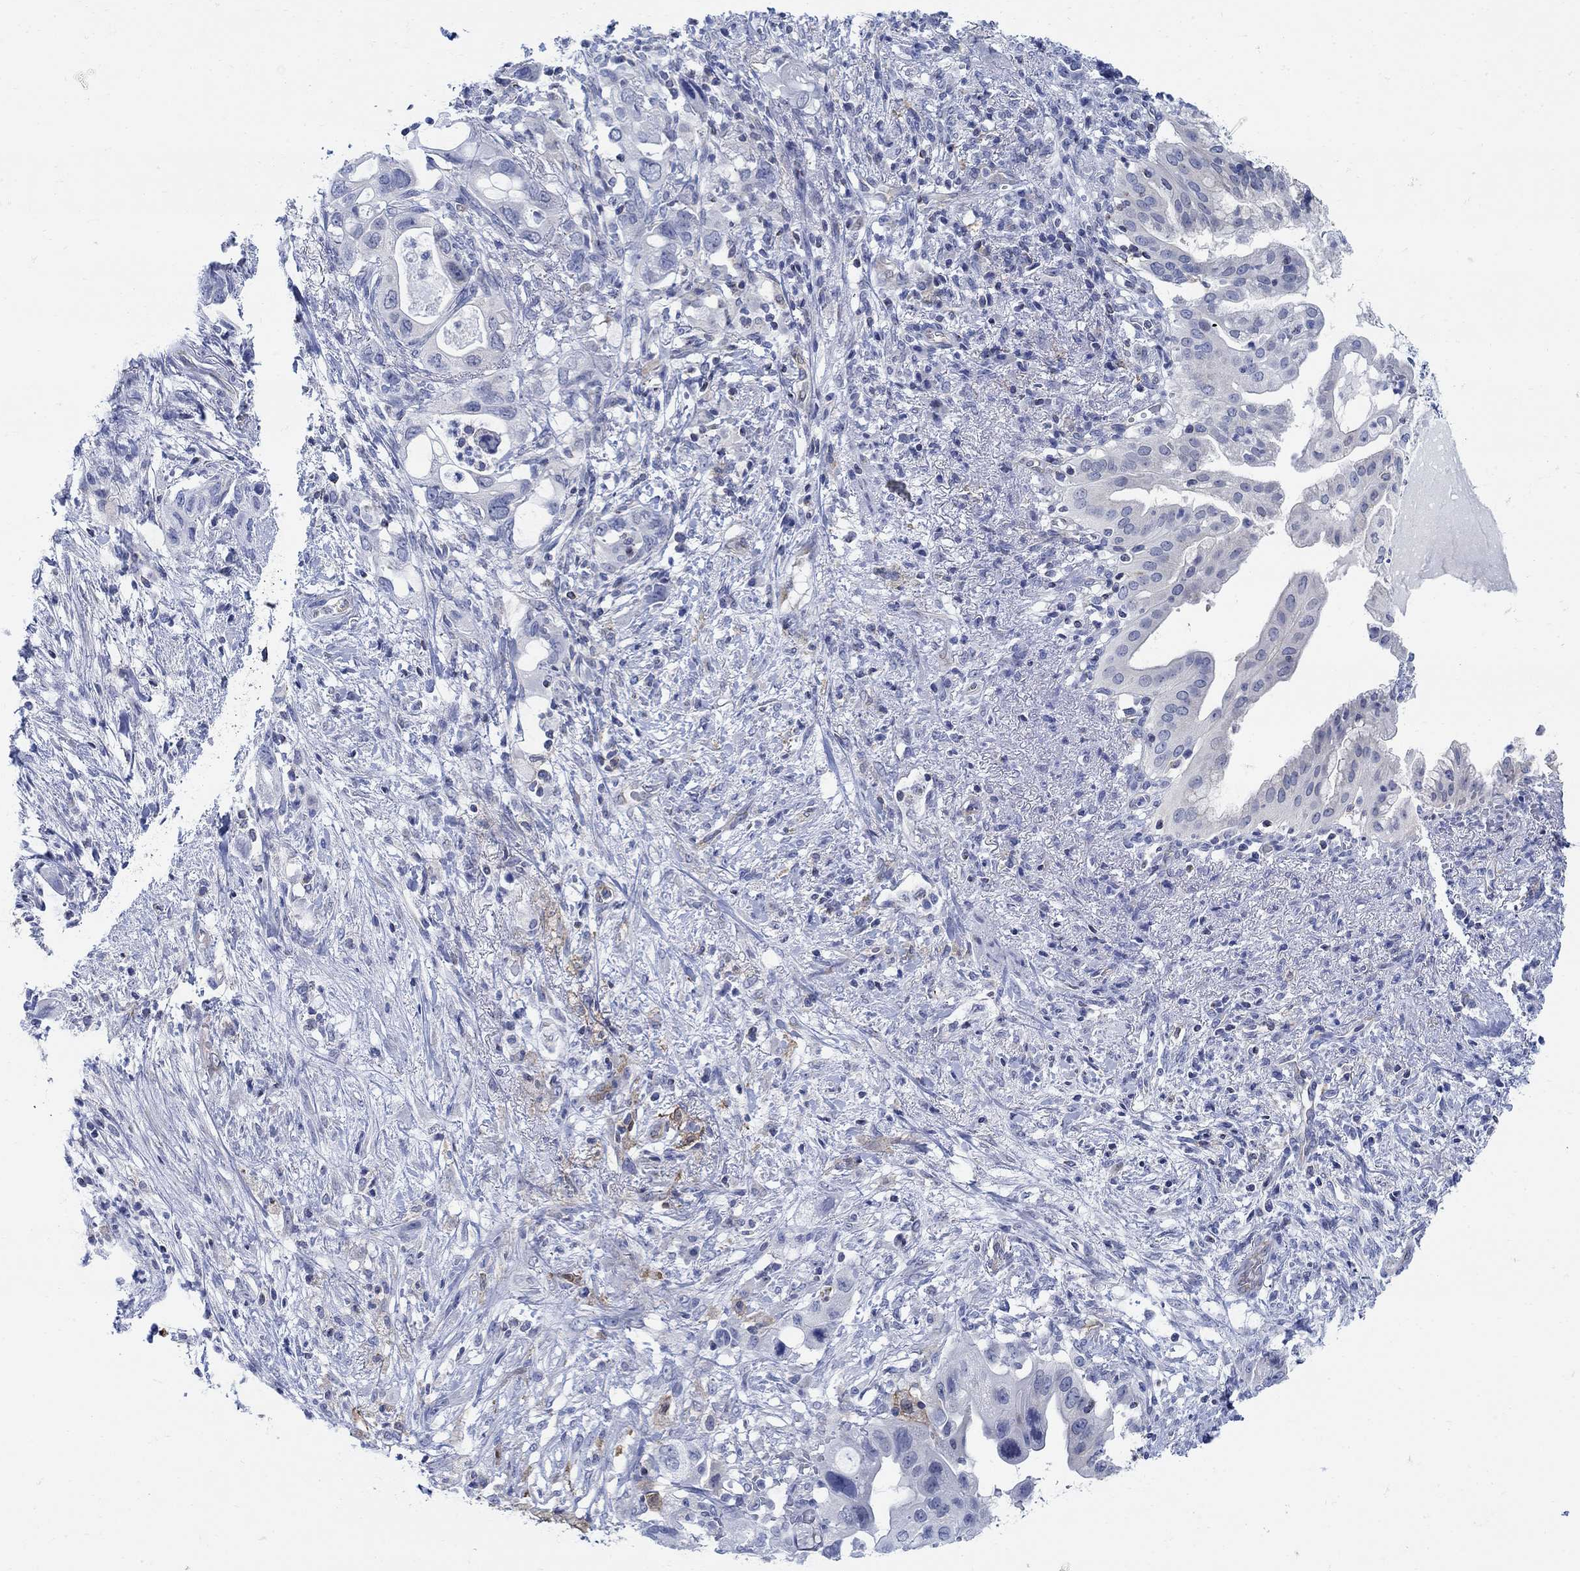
{"staining": {"intensity": "negative", "quantity": "none", "location": "none"}, "tissue": "pancreatic cancer", "cell_type": "Tumor cells", "image_type": "cancer", "snomed": [{"axis": "morphology", "description": "Adenocarcinoma, NOS"}, {"axis": "topography", "description": "Pancreas"}], "caption": "Tumor cells show no significant staining in pancreatic cancer.", "gene": "PHF21B", "patient": {"sex": "female", "age": 72}}